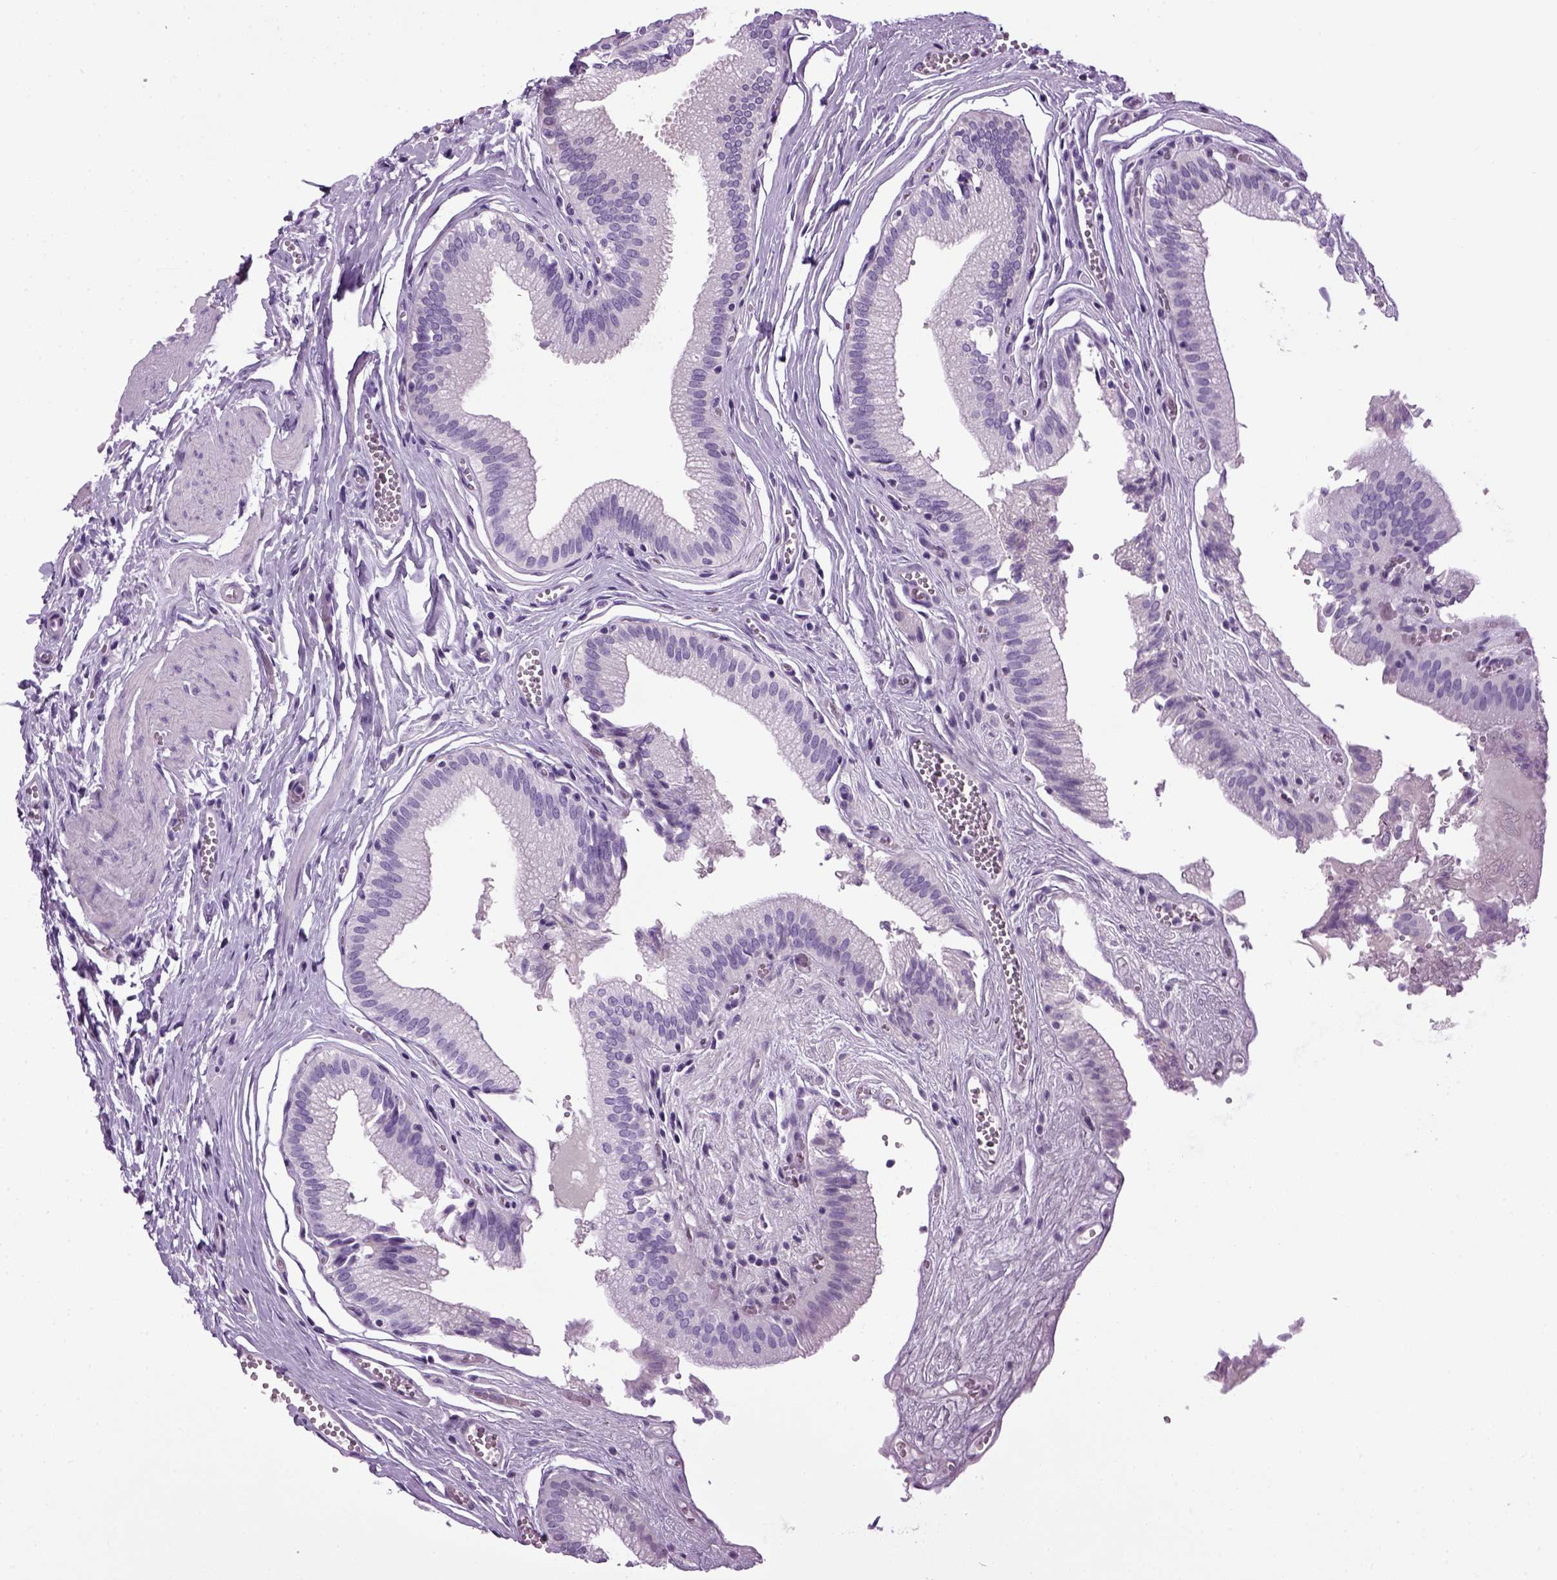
{"staining": {"intensity": "negative", "quantity": "none", "location": "none"}, "tissue": "gallbladder", "cell_type": "Glandular cells", "image_type": "normal", "snomed": [{"axis": "morphology", "description": "Normal tissue, NOS"}, {"axis": "topography", "description": "Gallbladder"}, {"axis": "topography", "description": "Peripheral nerve tissue"}], "caption": "Gallbladder stained for a protein using immunohistochemistry (IHC) demonstrates no expression glandular cells.", "gene": "HMCN2", "patient": {"sex": "male", "age": 17}}